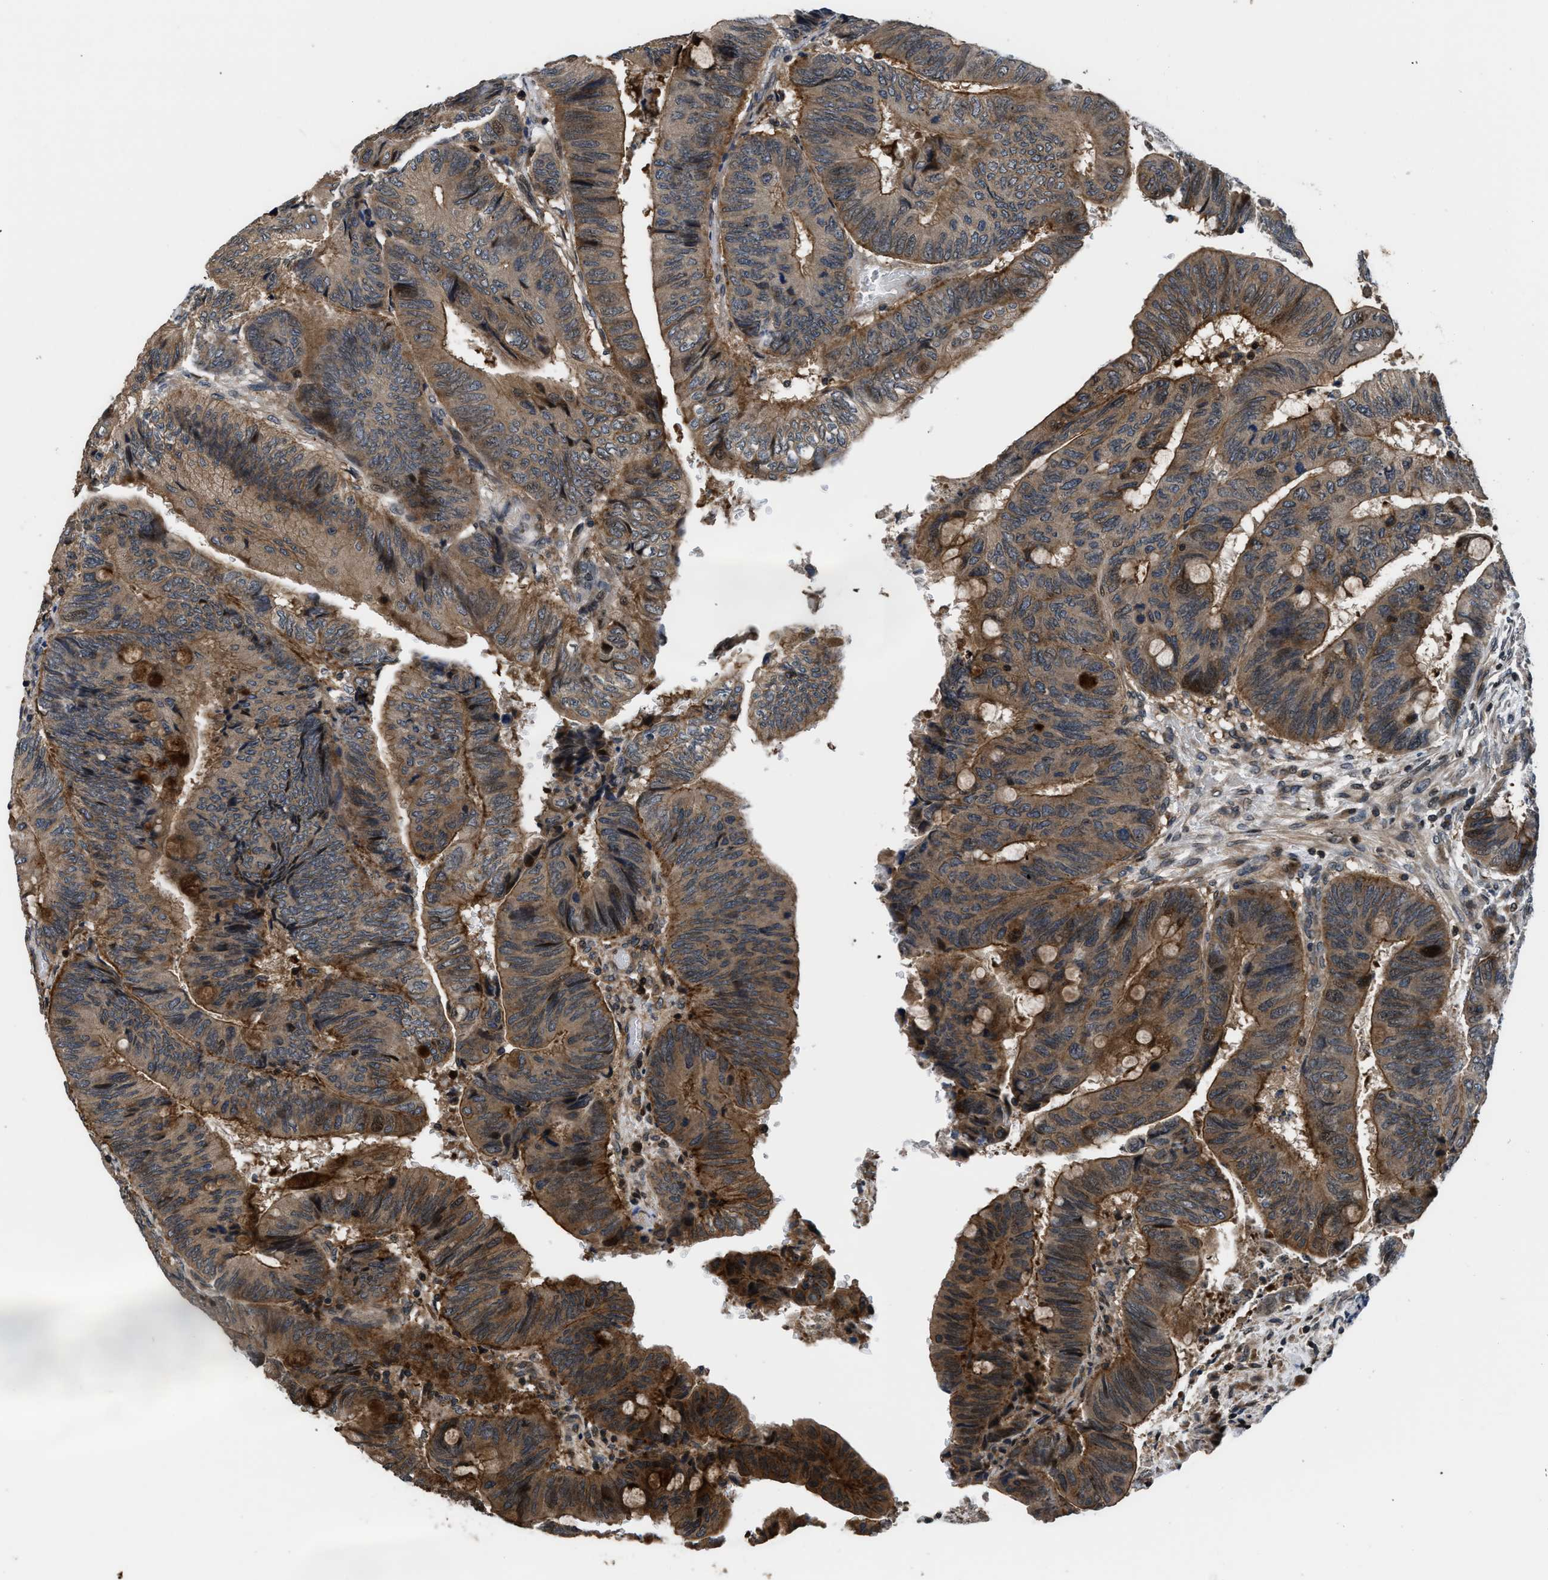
{"staining": {"intensity": "moderate", "quantity": ">75%", "location": "cytoplasmic/membranous"}, "tissue": "colorectal cancer", "cell_type": "Tumor cells", "image_type": "cancer", "snomed": [{"axis": "morphology", "description": "Normal tissue, NOS"}, {"axis": "morphology", "description": "Adenocarcinoma, NOS"}, {"axis": "topography", "description": "Rectum"}, {"axis": "topography", "description": "Peripheral nerve tissue"}], "caption": "A histopathology image of human colorectal adenocarcinoma stained for a protein demonstrates moderate cytoplasmic/membranous brown staining in tumor cells.", "gene": "CTBS", "patient": {"sex": "male", "age": 92}}